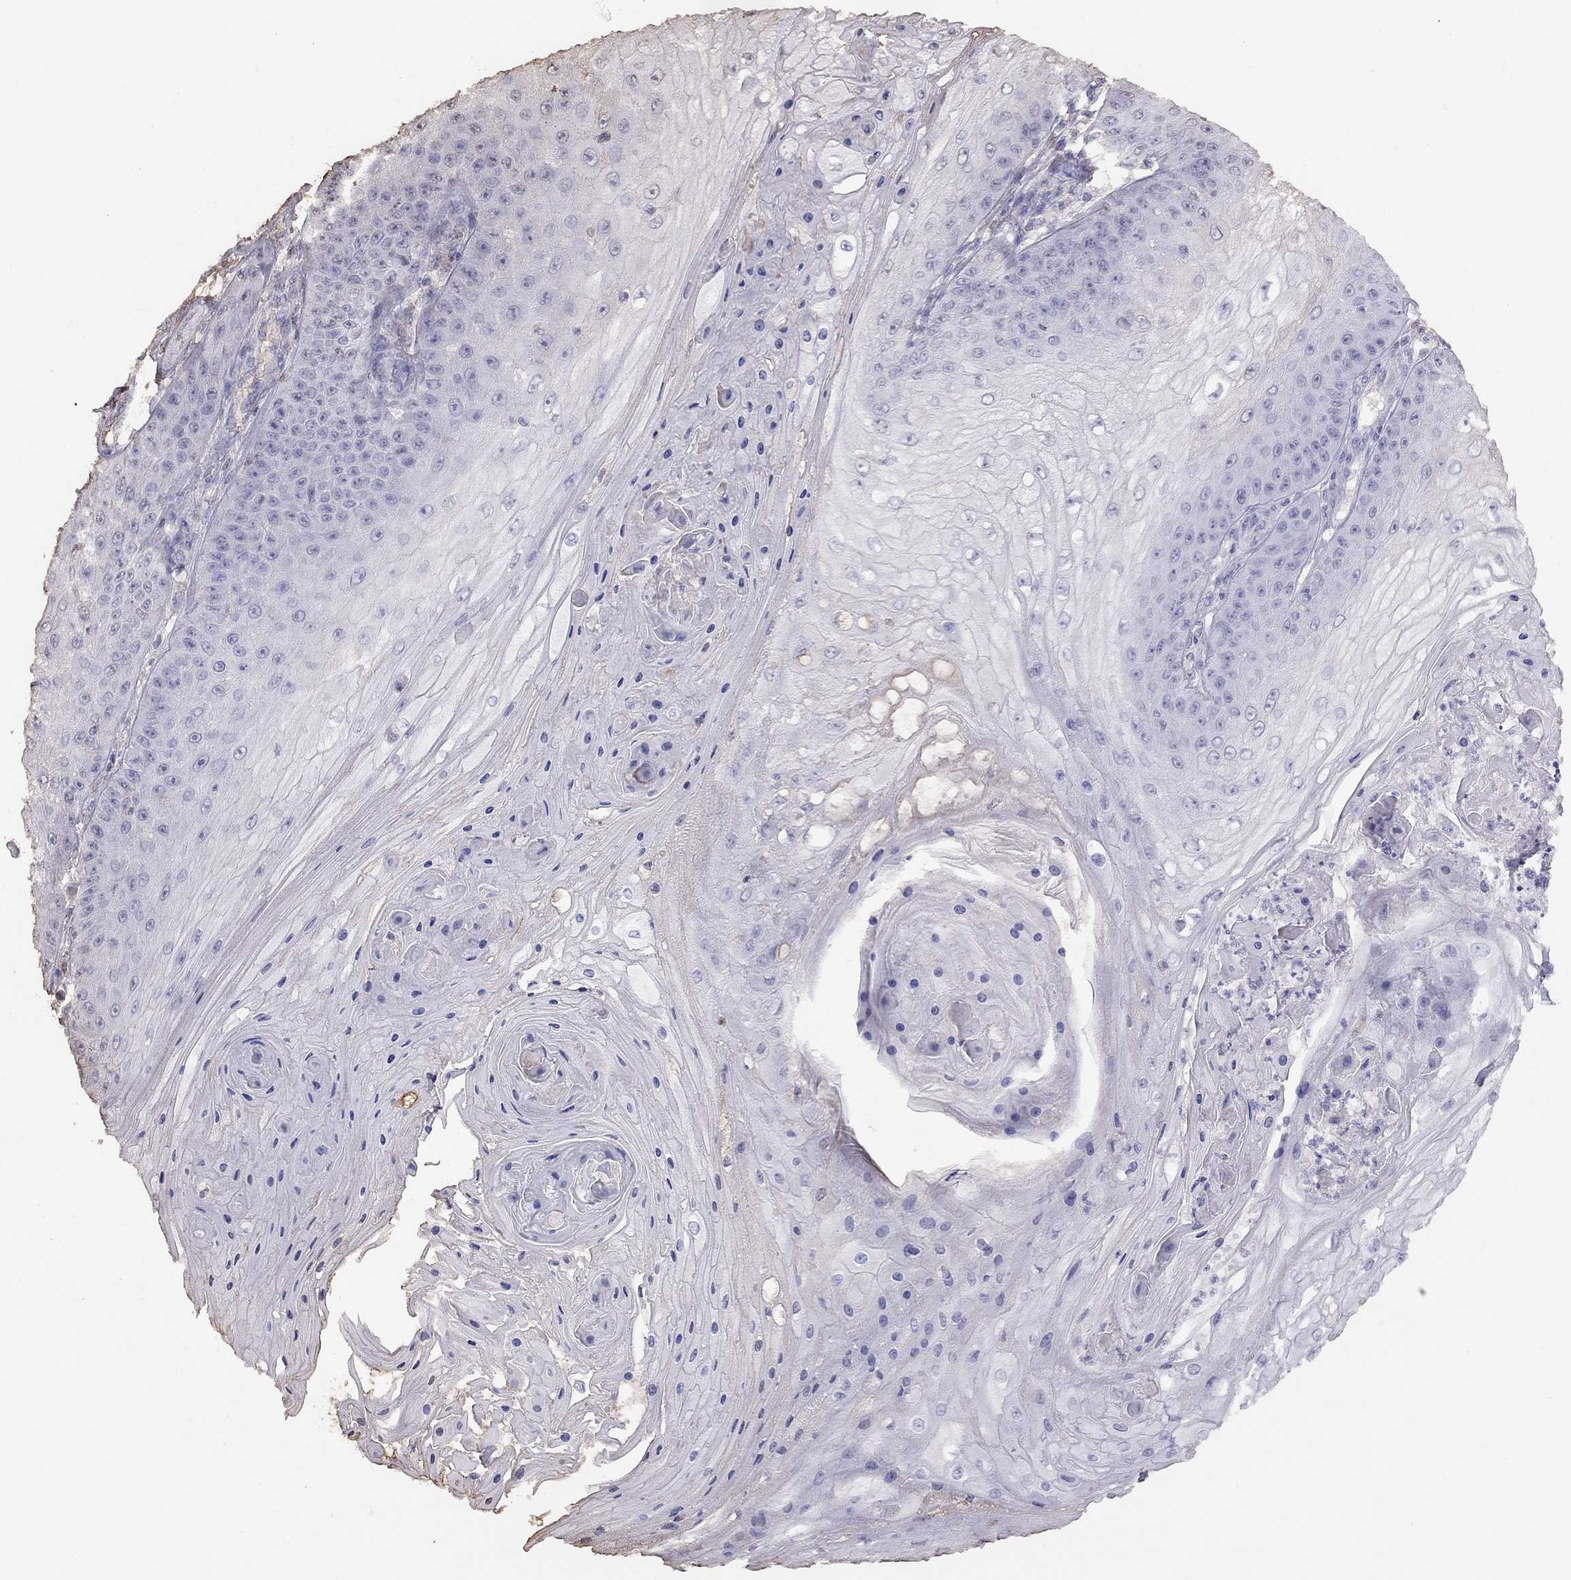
{"staining": {"intensity": "negative", "quantity": "none", "location": "none"}, "tissue": "skin cancer", "cell_type": "Tumor cells", "image_type": "cancer", "snomed": [{"axis": "morphology", "description": "Squamous cell carcinoma, NOS"}, {"axis": "topography", "description": "Skin"}], "caption": "An image of human skin cancer (squamous cell carcinoma) is negative for staining in tumor cells. (IHC, brightfield microscopy, high magnification).", "gene": "SUN3", "patient": {"sex": "male", "age": 70}}